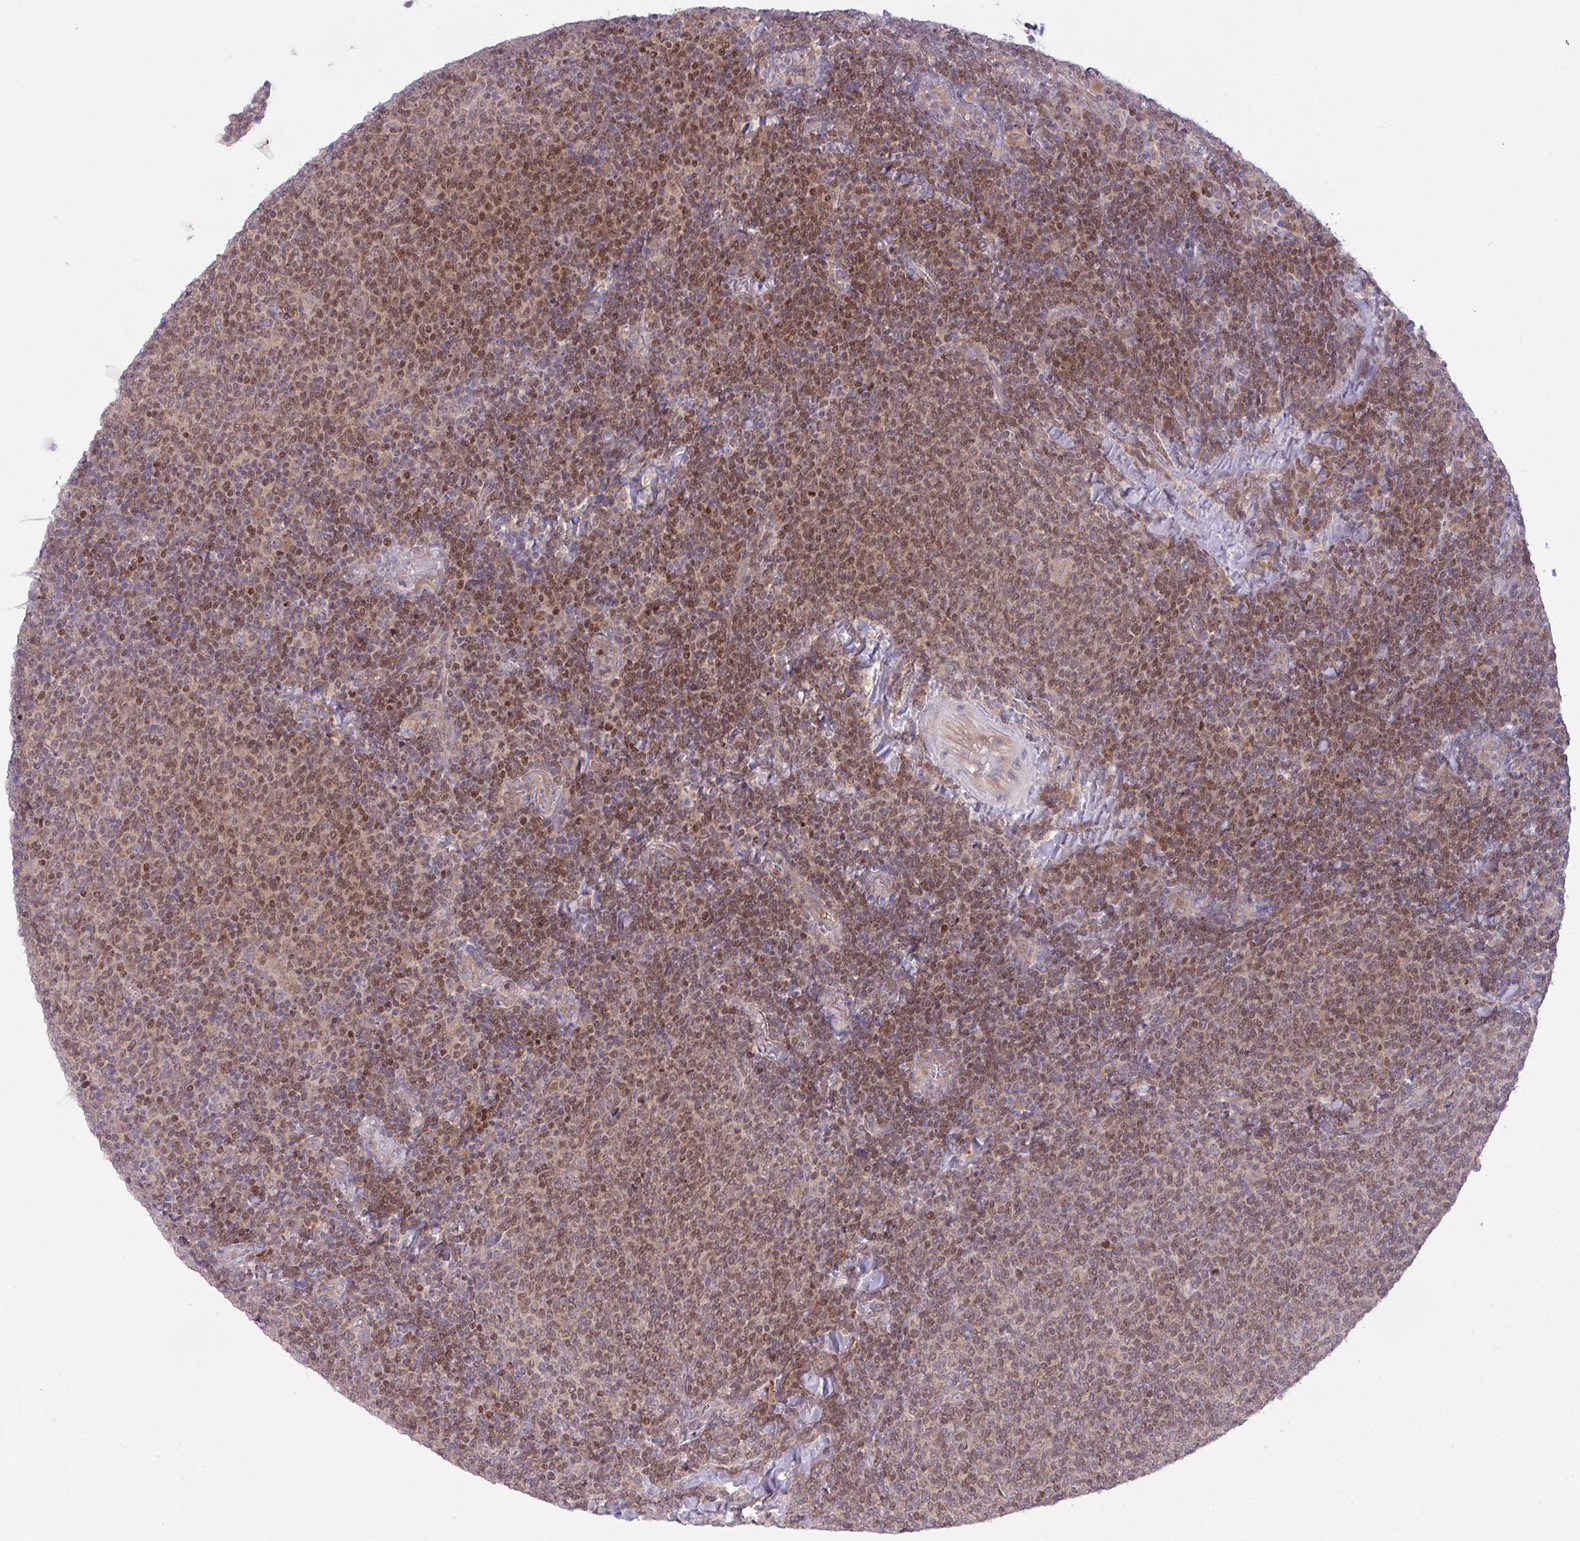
{"staining": {"intensity": "moderate", "quantity": ">75%", "location": "nuclear"}, "tissue": "lymphoma", "cell_type": "Tumor cells", "image_type": "cancer", "snomed": [{"axis": "morphology", "description": "Malignant lymphoma, non-Hodgkin's type, Low grade"}, {"axis": "topography", "description": "Lymph node"}], "caption": "Immunohistochemical staining of low-grade malignant lymphoma, non-Hodgkin's type shows moderate nuclear protein staining in approximately >75% of tumor cells.", "gene": "ZNF394", "patient": {"sex": "male", "age": 52}}